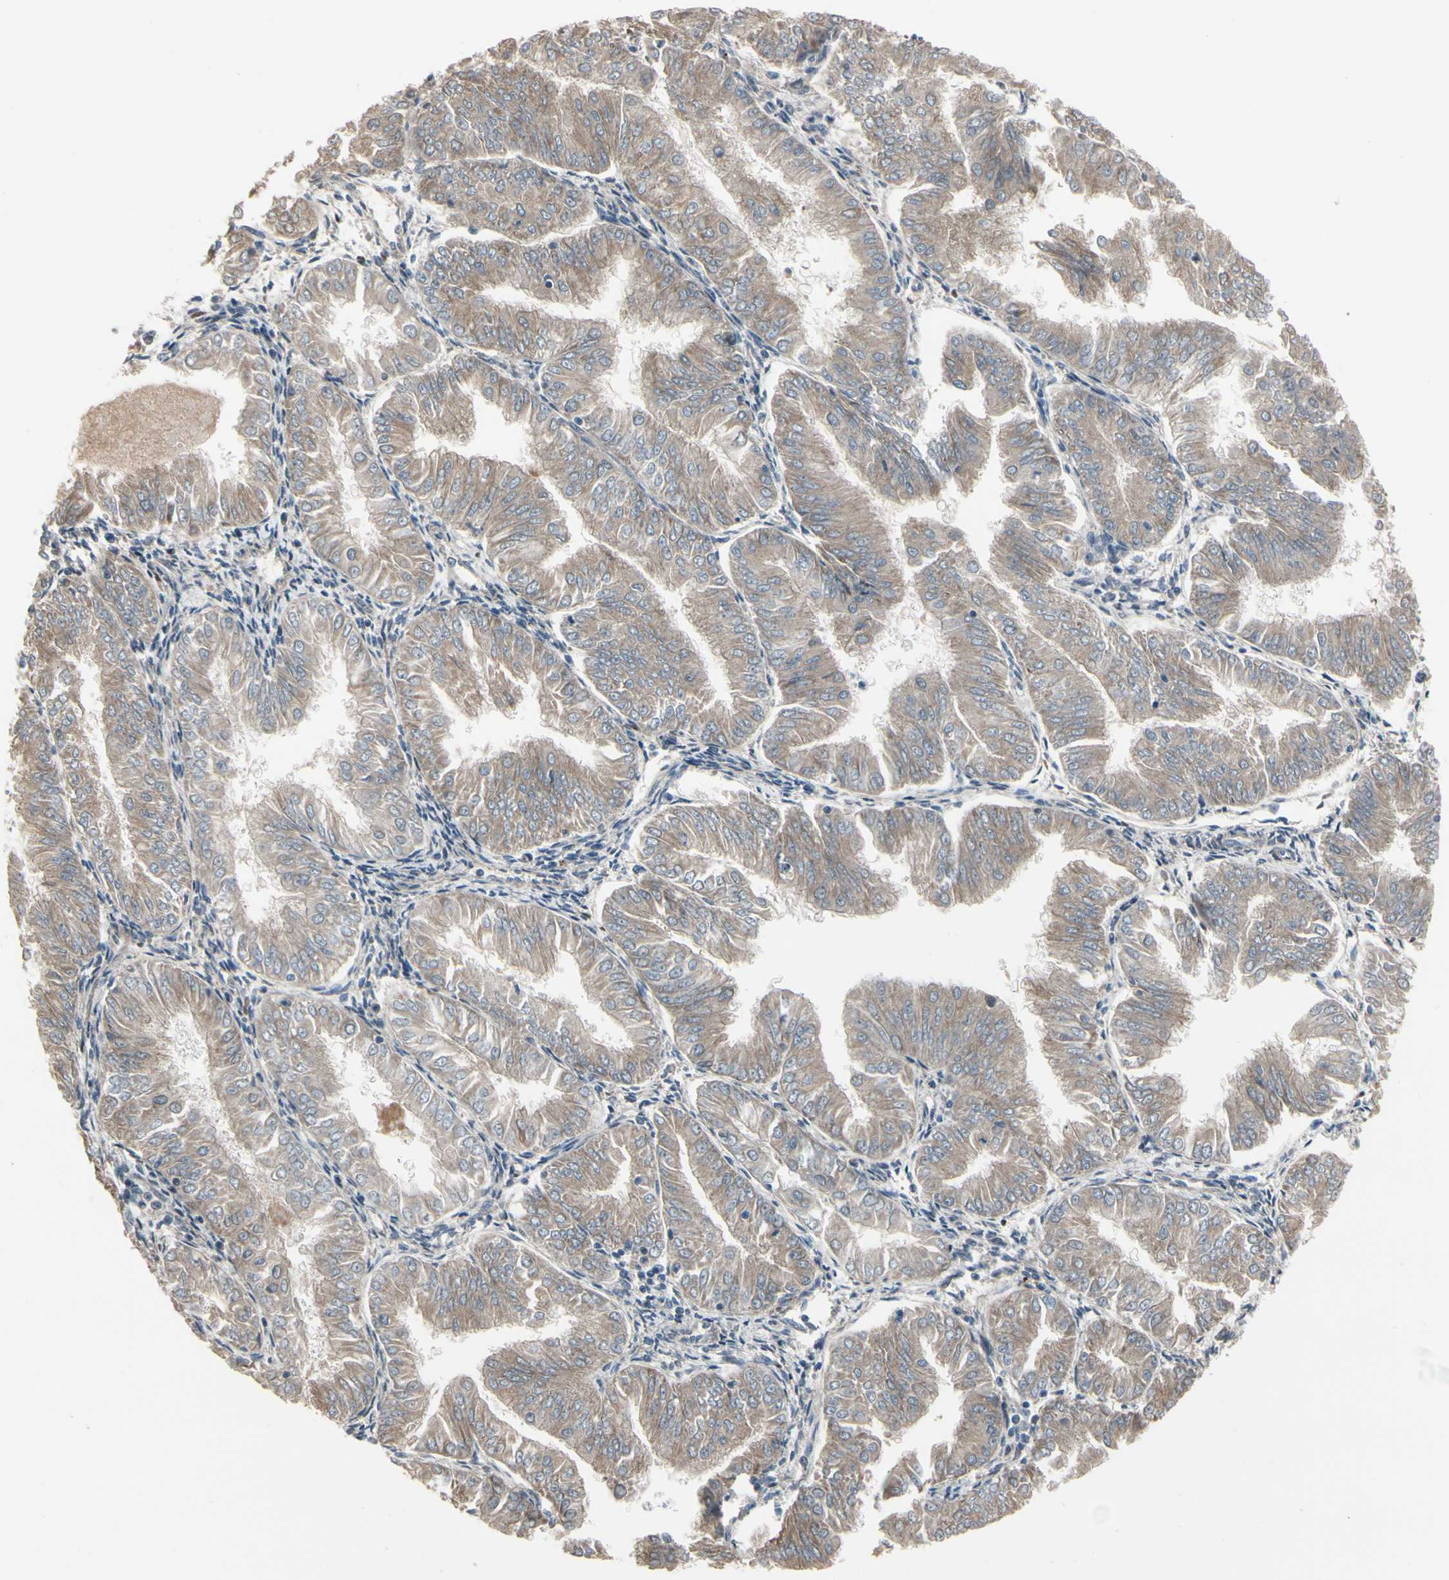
{"staining": {"intensity": "weak", "quantity": ">75%", "location": "cytoplasmic/membranous"}, "tissue": "endometrial cancer", "cell_type": "Tumor cells", "image_type": "cancer", "snomed": [{"axis": "morphology", "description": "Adenocarcinoma, NOS"}, {"axis": "topography", "description": "Endometrium"}], "caption": "Immunohistochemical staining of human endometrial cancer (adenocarcinoma) shows low levels of weak cytoplasmic/membranous protein staining in approximately >75% of tumor cells. (IHC, brightfield microscopy, high magnification).", "gene": "SNX29", "patient": {"sex": "female", "age": 53}}